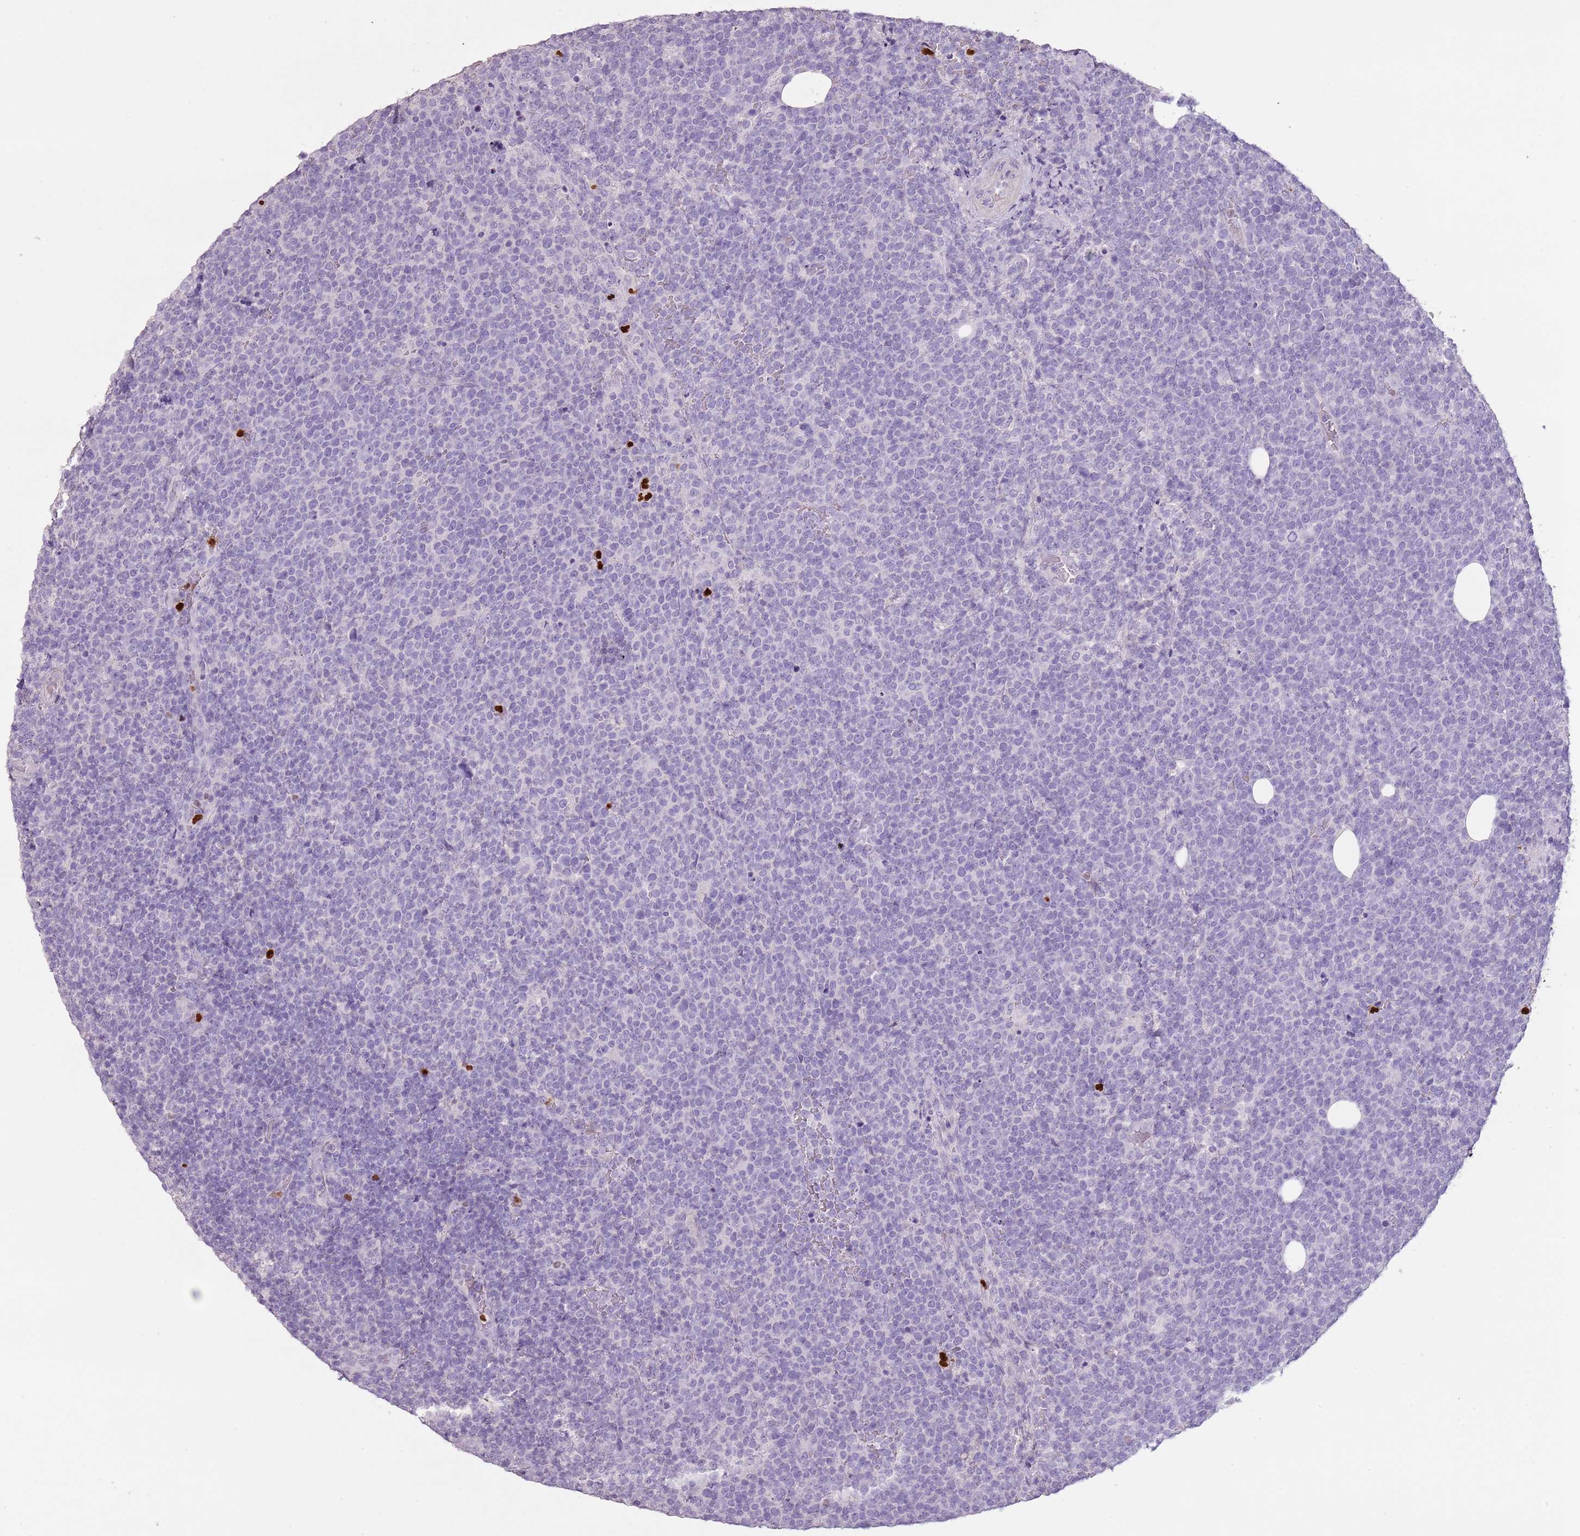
{"staining": {"intensity": "negative", "quantity": "none", "location": "none"}, "tissue": "lymphoma", "cell_type": "Tumor cells", "image_type": "cancer", "snomed": [{"axis": "morphology", "description": "Malignant lymphoma, non-Hodgkin's type, High grade"}, {"axis": "topography", "description": "Lymph node"}], "caption": "This is an IHC micrograph of lymphoma. There is no positivity in tumor cells.", "gene": "CELF6", "patient": {"sex": "male", "age": 61}}